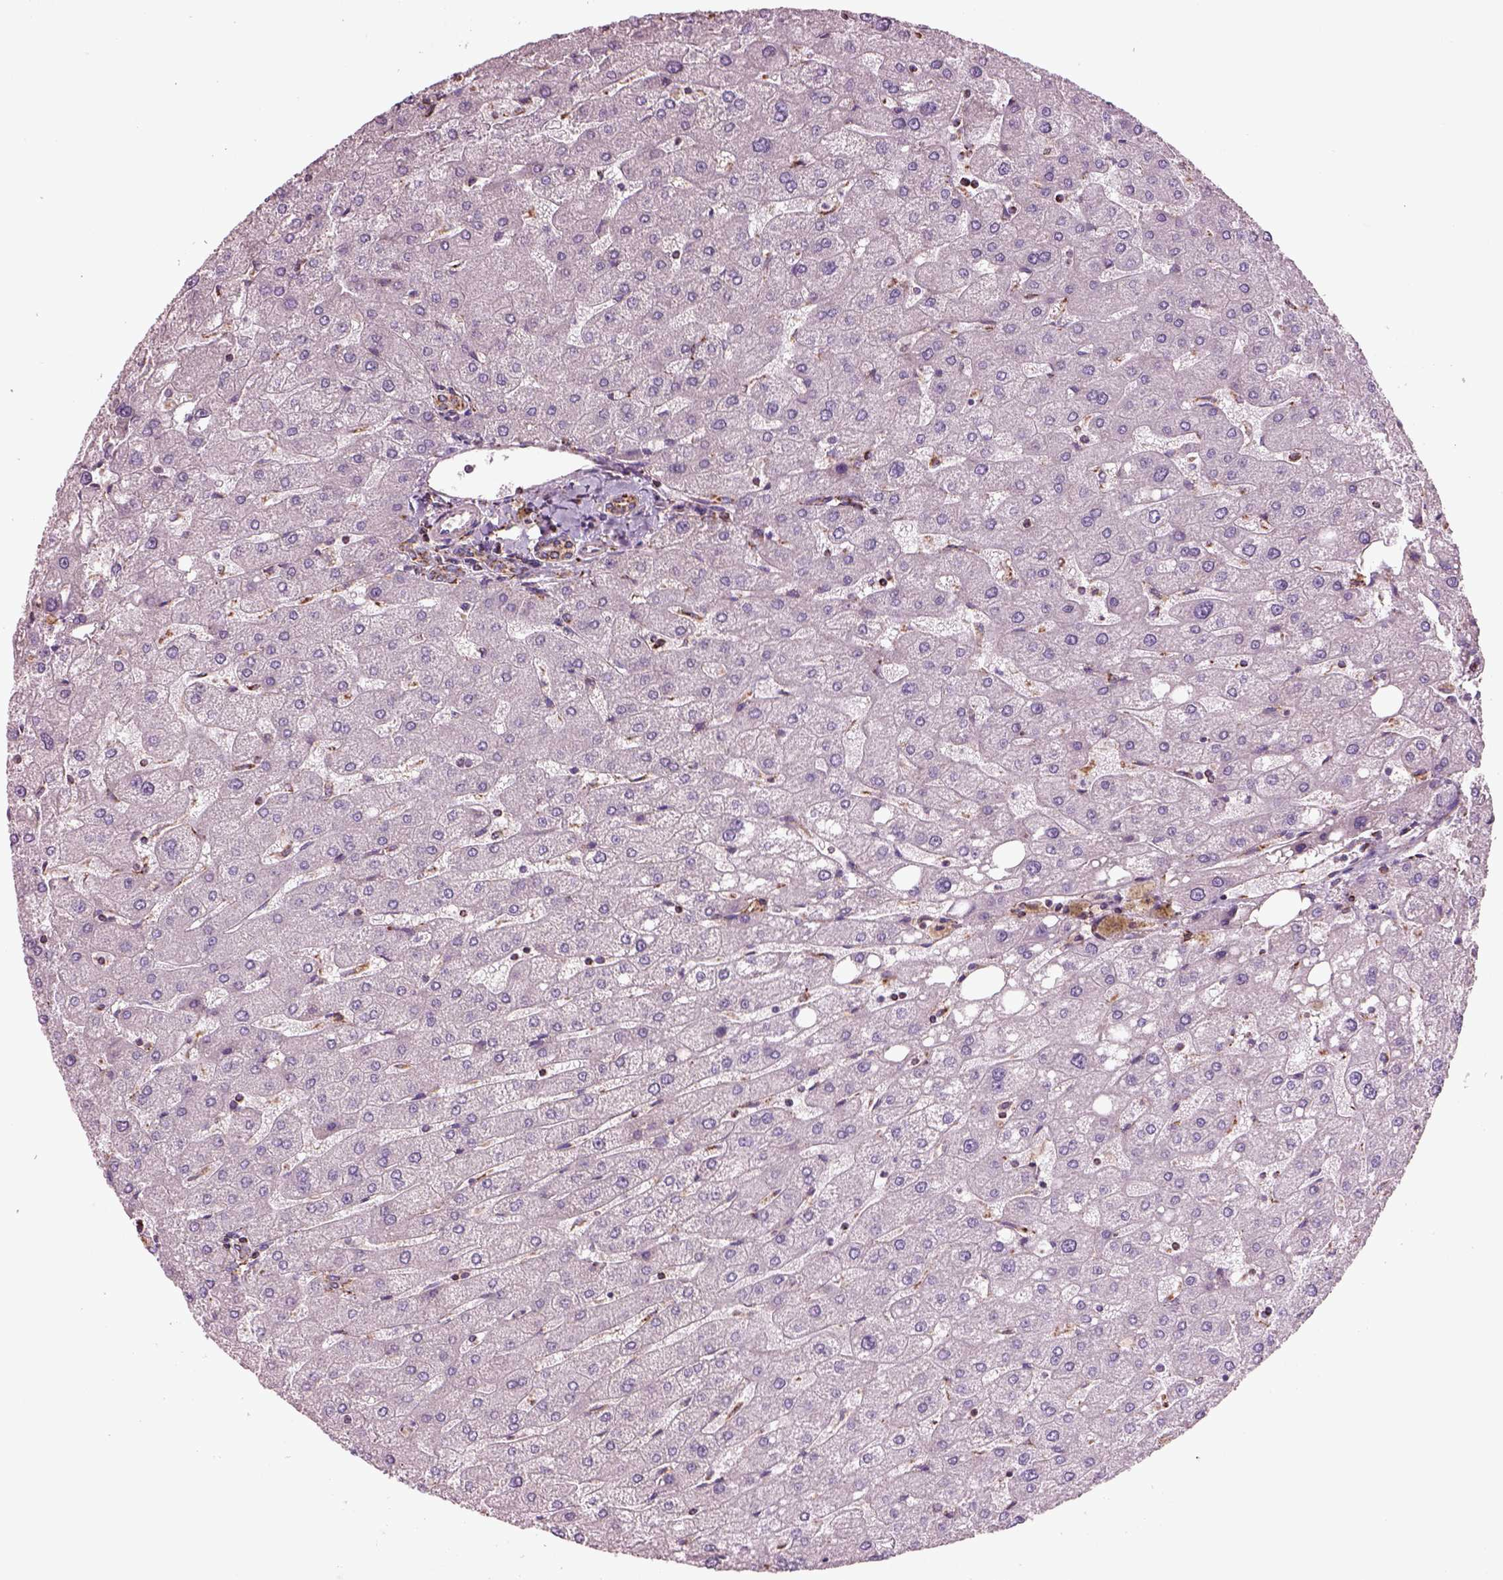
{"staining": {"intensity": "moderate", "quantity": ">75%", "location": "cytoplasmic/membranous"}, "tissue": "liver", "cell_type": "Cholangiocytes", "image_type": "normal", "snomed": [{"axis": "morphology", "description": "Normal tissue, NOS"}, {"axis": "topography", "description": "Liver"}], "caption": "Immunohistochemistry (IHC) micrograph of normal liver stained for a protein (brown), which shows medium levels of moderate cytoplasmic/membranous expression in about >75% of cholangiocytes.", "gene": "SLC25A24", "patient": {"sex": "male", "age": 67}}